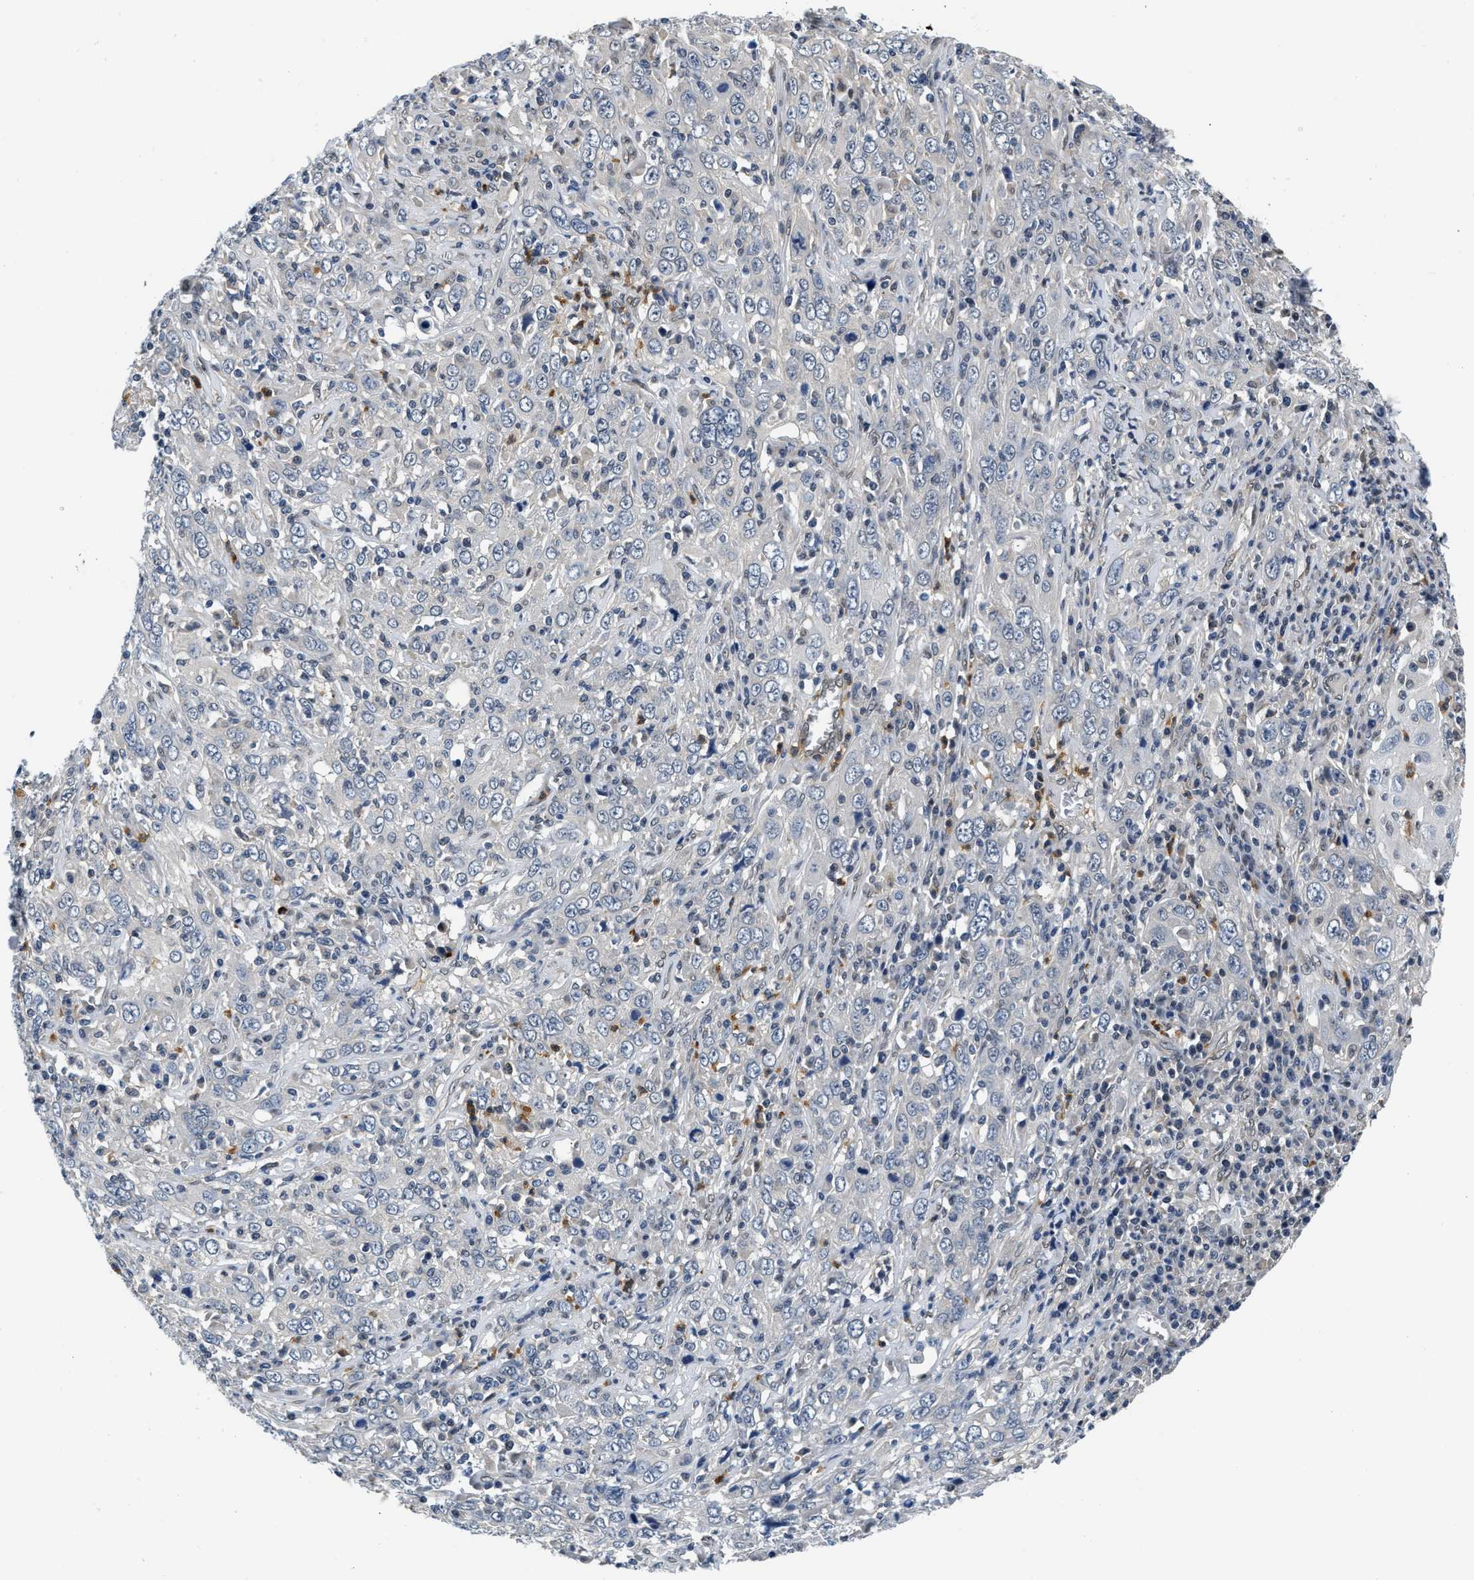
{"staining": {"intensity": "negative", "quantity": "none", "location": "none"}, "tissue": "cervical cancer", "cell_type": "Tumor cells", "image_type": "cancer", "snomed": [{"axis": "morphology", "description": "Squamous cell carcinoma, NOS"}, {"axis": "topography", "description": "Cervix"}], "caption": "Immunohistochemistry micrograph of neoplastic tissue: cervical cancer stained with DAB exhibits no significant protein expression in tumor cells.", "gene": "SMAD4", "patient": {"sex": "female", "age": 46}}